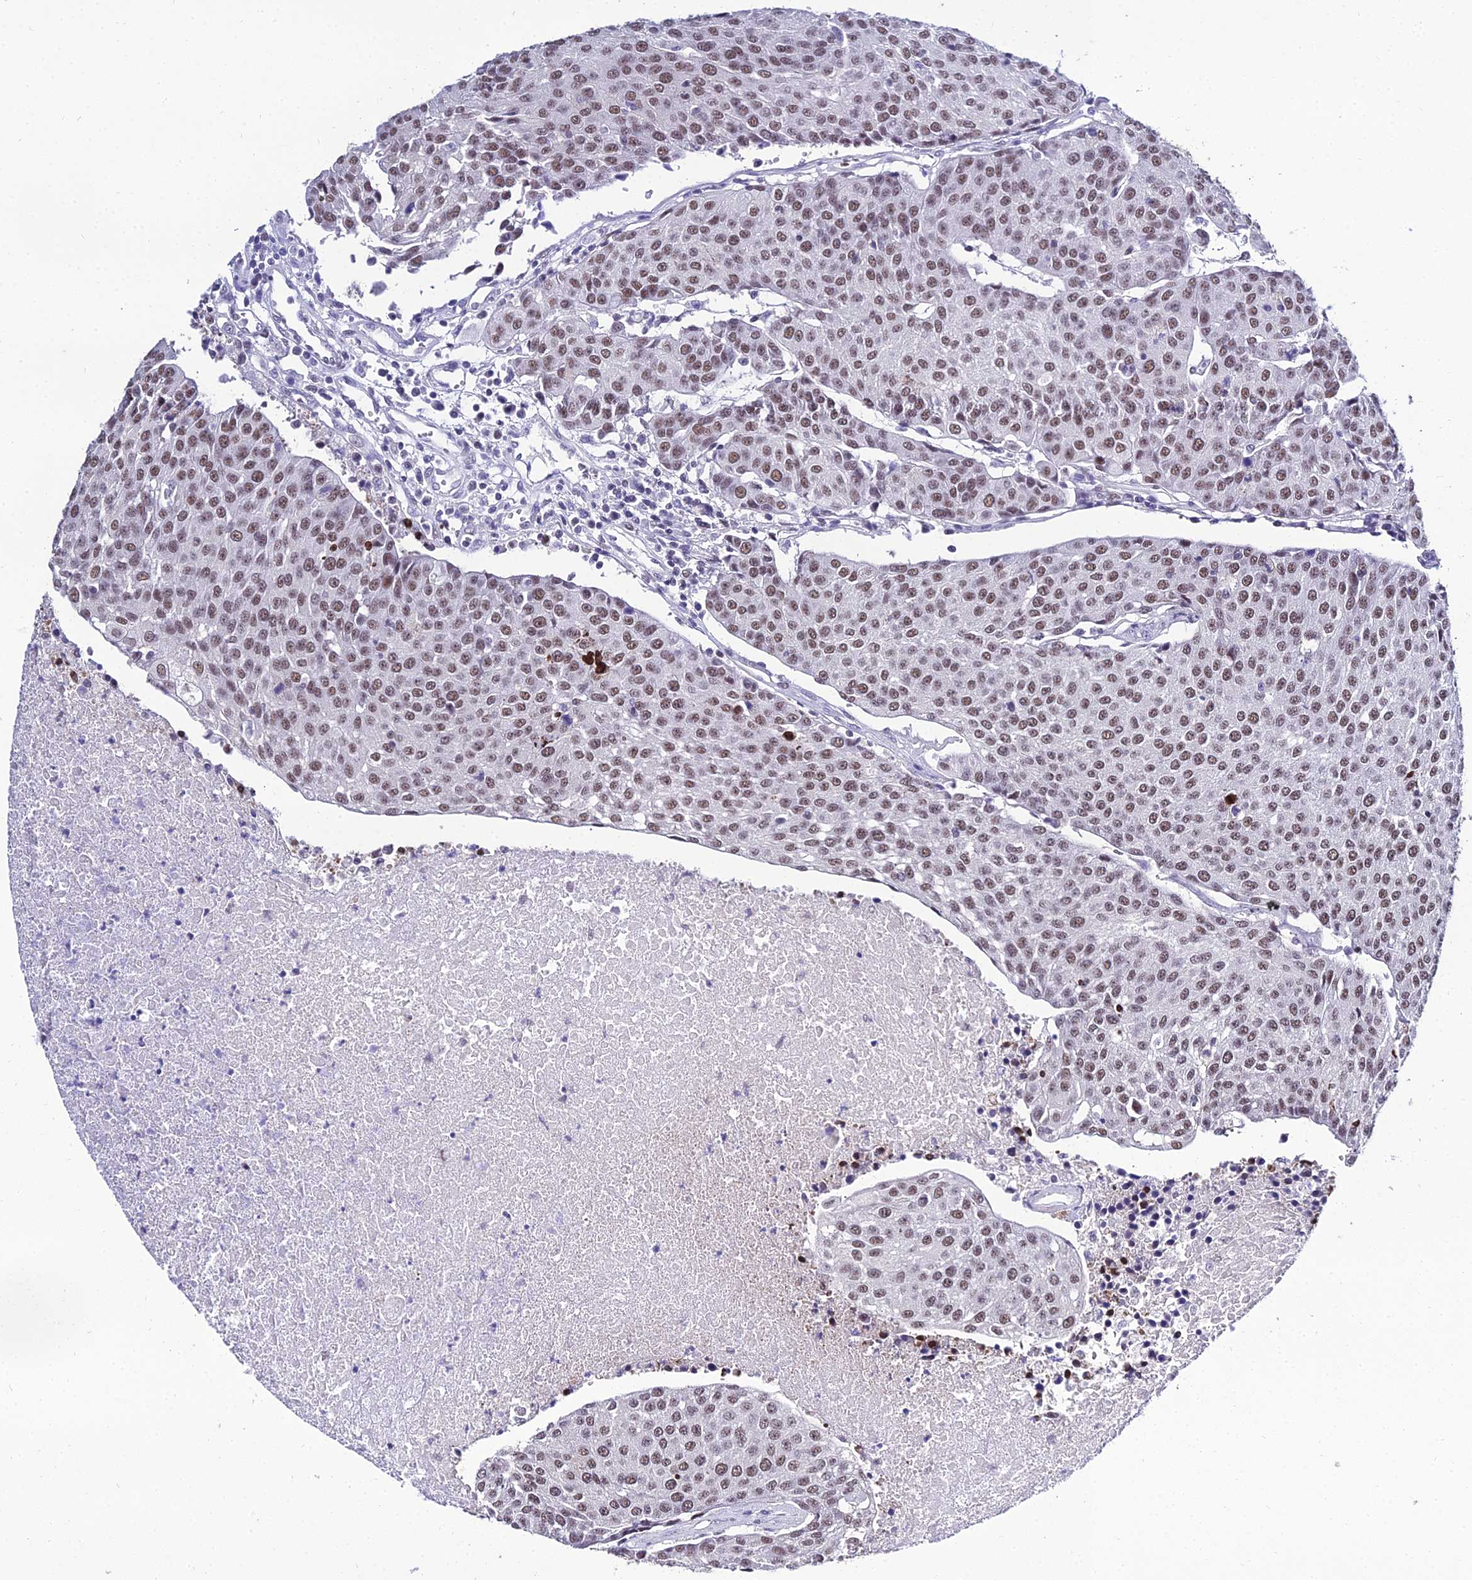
{"staining": {"intensity": "moderate", "quantity": ">75%", "location": "nuclear"}, "tissue": "urothelial cancer", "cell_type": "Tumor cells", "image_type": "cancer", "snomed": [{"axis": "morphology", "description": "Urothelial carcinoma, High grade"}, {"axis": "topography", "description": "Urinary bladder"}], "caption": "Urothelial cancer stained for a protein (brown) demonstrates moderate nuclear positive positivity in approximately >75% of tumor cells.", "gene": "PPP4R2", "patient": {"sex": "female", "age": 85}}